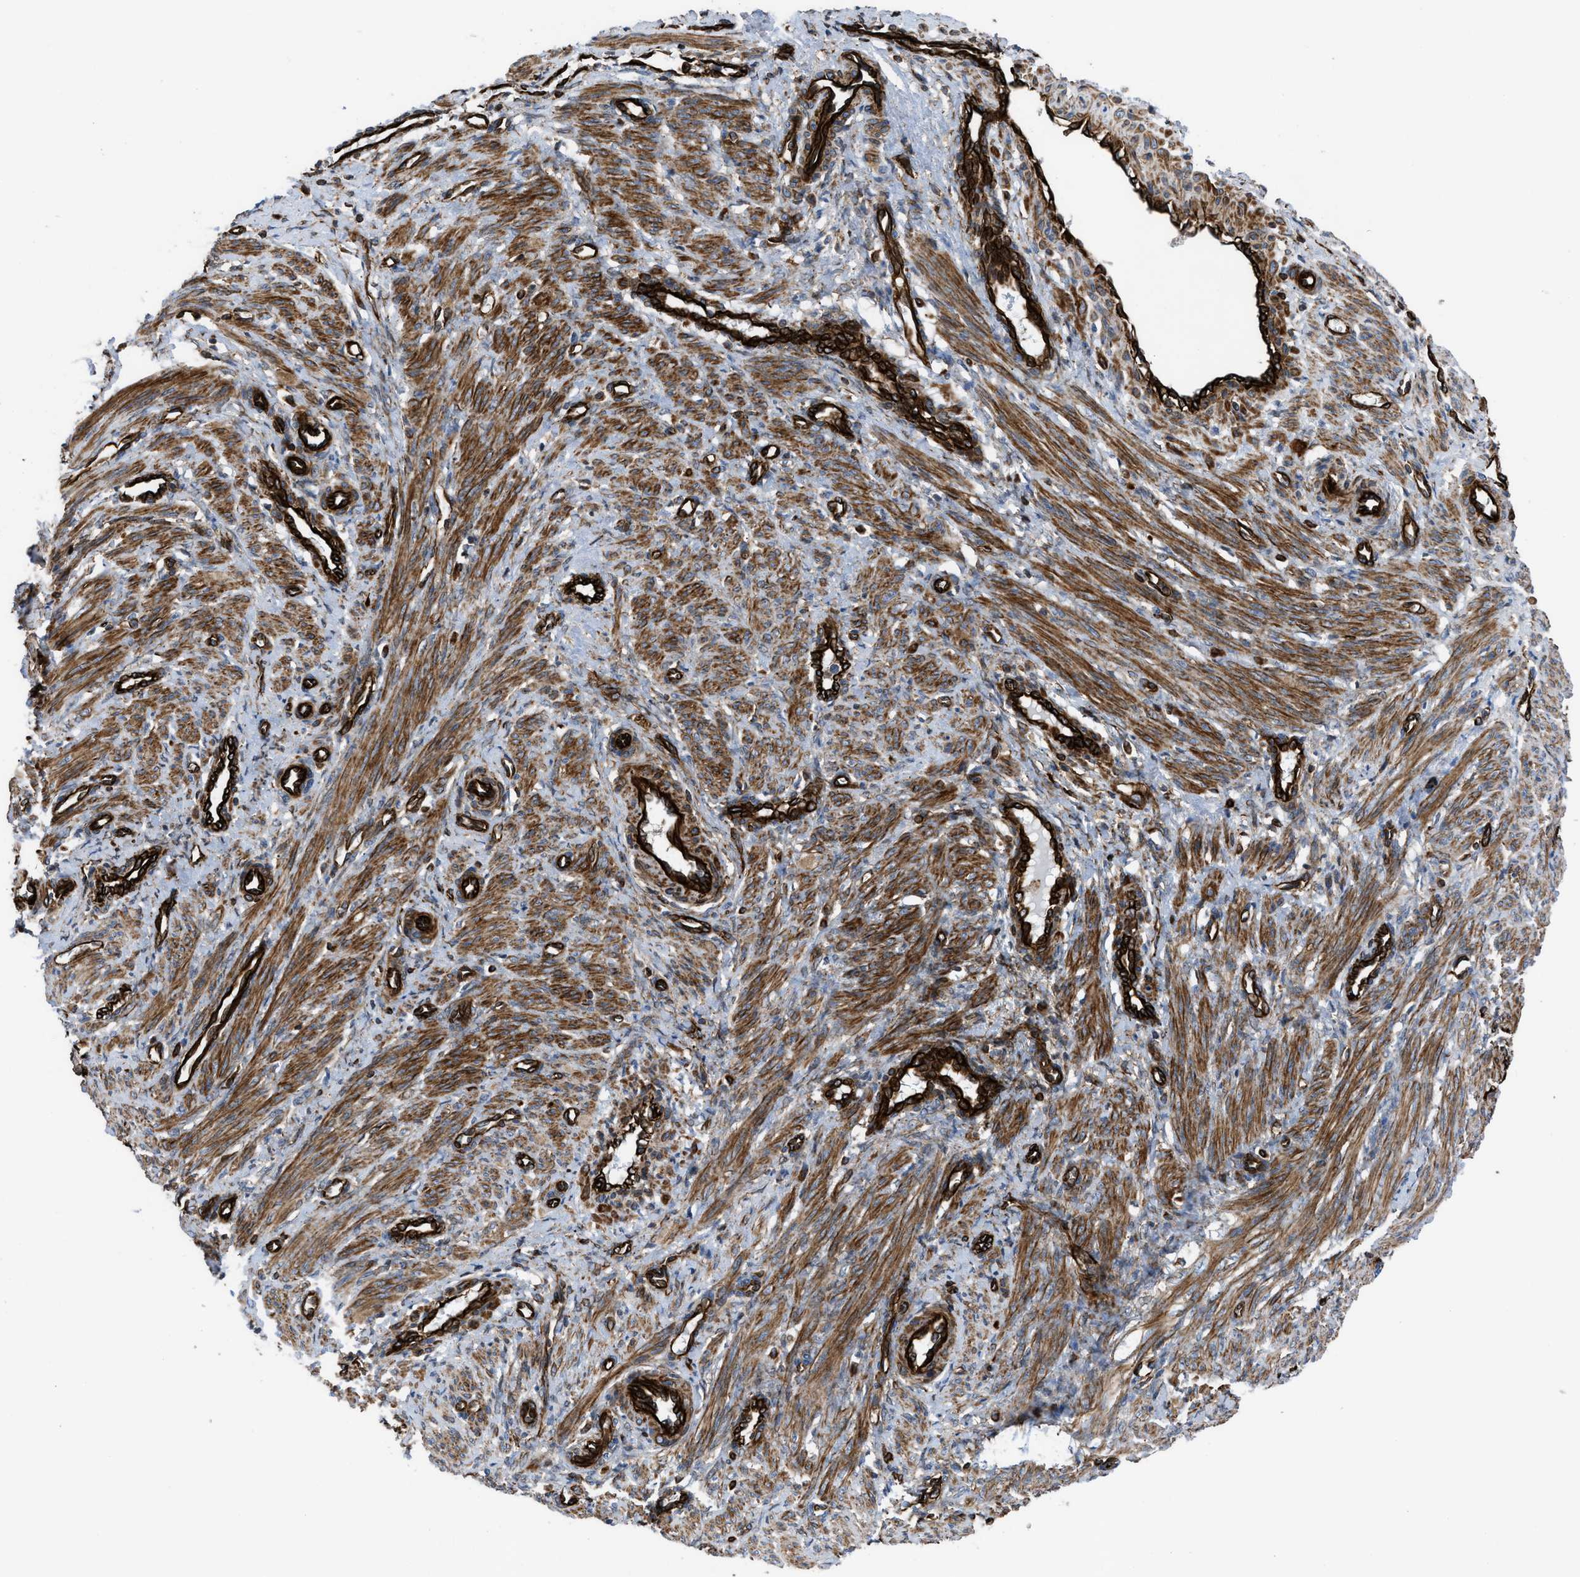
{"staining": {"intensity": "strong", "quantity": ">75%", "location": "cytoplasmic/membranous"}, "tissue": "smooth muscle", "cell_type": "Smooth muscle cells", "image_type": "normal", "snomed": [{"axis": "morphology", "description": "Normal tissue, NOS"}, {"axis": "topography", "description": "Endometrium"}], "caption": "Human smooth muscle stained for a protein (brown) exhibits strong cytoplasmic/membranous positive staining in about >75% of smooth muscle cells.", "gene": "PTPRE", "patient": {"sex": "female", "age": 33}}